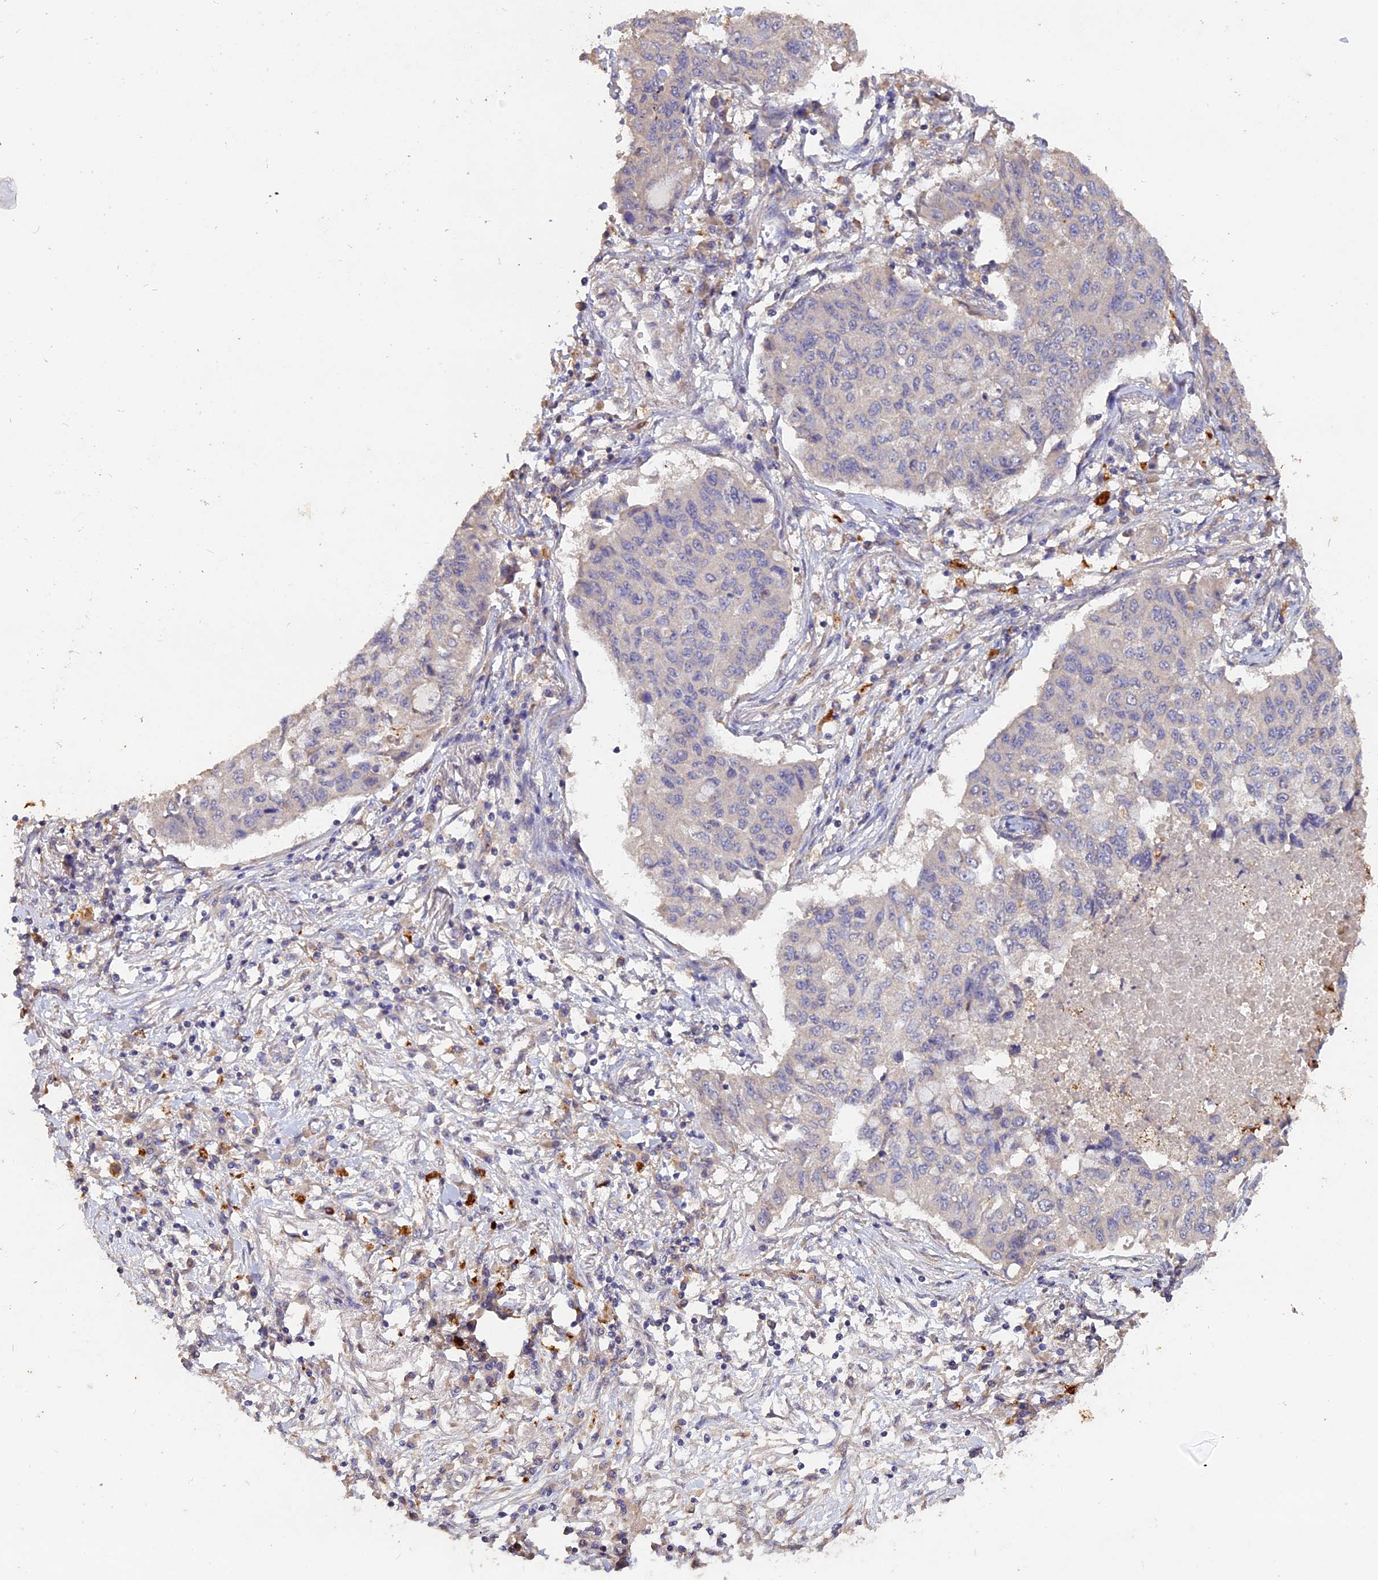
{"staining": {"intensity": "negative", "quantity": "none", "location": "none"}, "tissue": "lung cancer", "cell_type": "Tumor cells", "image_type": "cancer", "snomed": [{"axis": "morphology", "description": "Squamous cell carcinoma, NOS"}, {"axis": "topography", "description": "Lung"}], "caption": "Immunohistochemistry micrograph of squamous cell carcinoma (lung) stained for a protein (brown), which displays no expression in tumor cells.", "gene": "SLC26A4", "patient": {"sex": "male", "age": 74}}